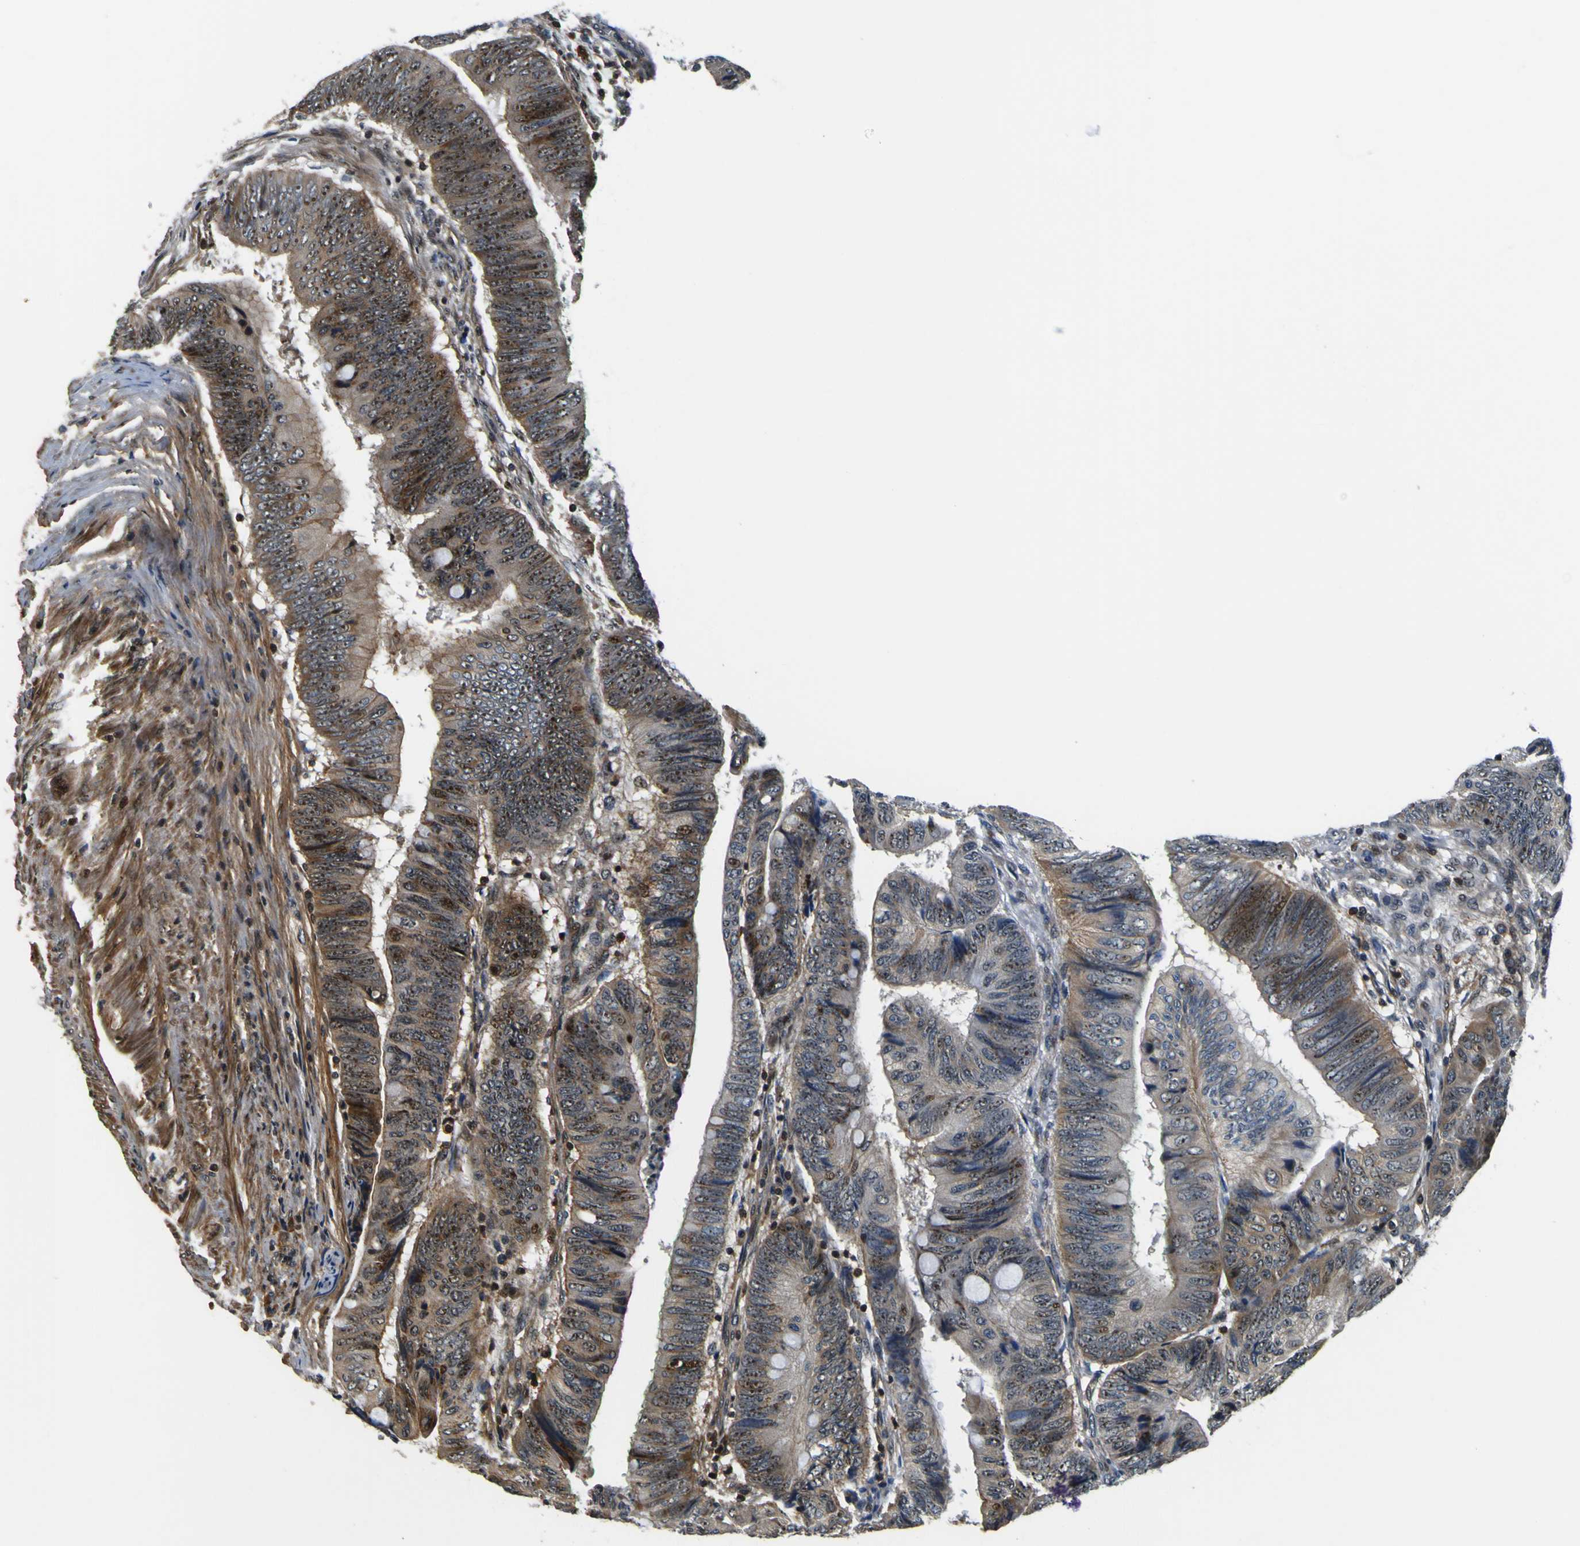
{"staining": {"intensity": "moderate", "quantity": "25%-75%", "location": "cytoplasmic/membranous,nuclear"}, "tissue": "colorectal cancer", "cell_type": "Tumor cells", "image_type": "cancer", "snomed": [{"axis": "morphology", "description": "Normal tissue, NOS"}, {"axis": "morphology", "description": "Adenocarcinoma, NOS"}, {"axis": "topography", "description": "Rectum"}, {"axis": "topography", "description": "Peripheral nerve tissue"}], "caption": "A brown stain highlights moderate cytoplasmic/membranous and nuclear expression of a protein in human colorectal cancer (adenocarcinoma) tumor cells.", "gene": "LRP4", "patient": {"sex": "male", "age": 92}}